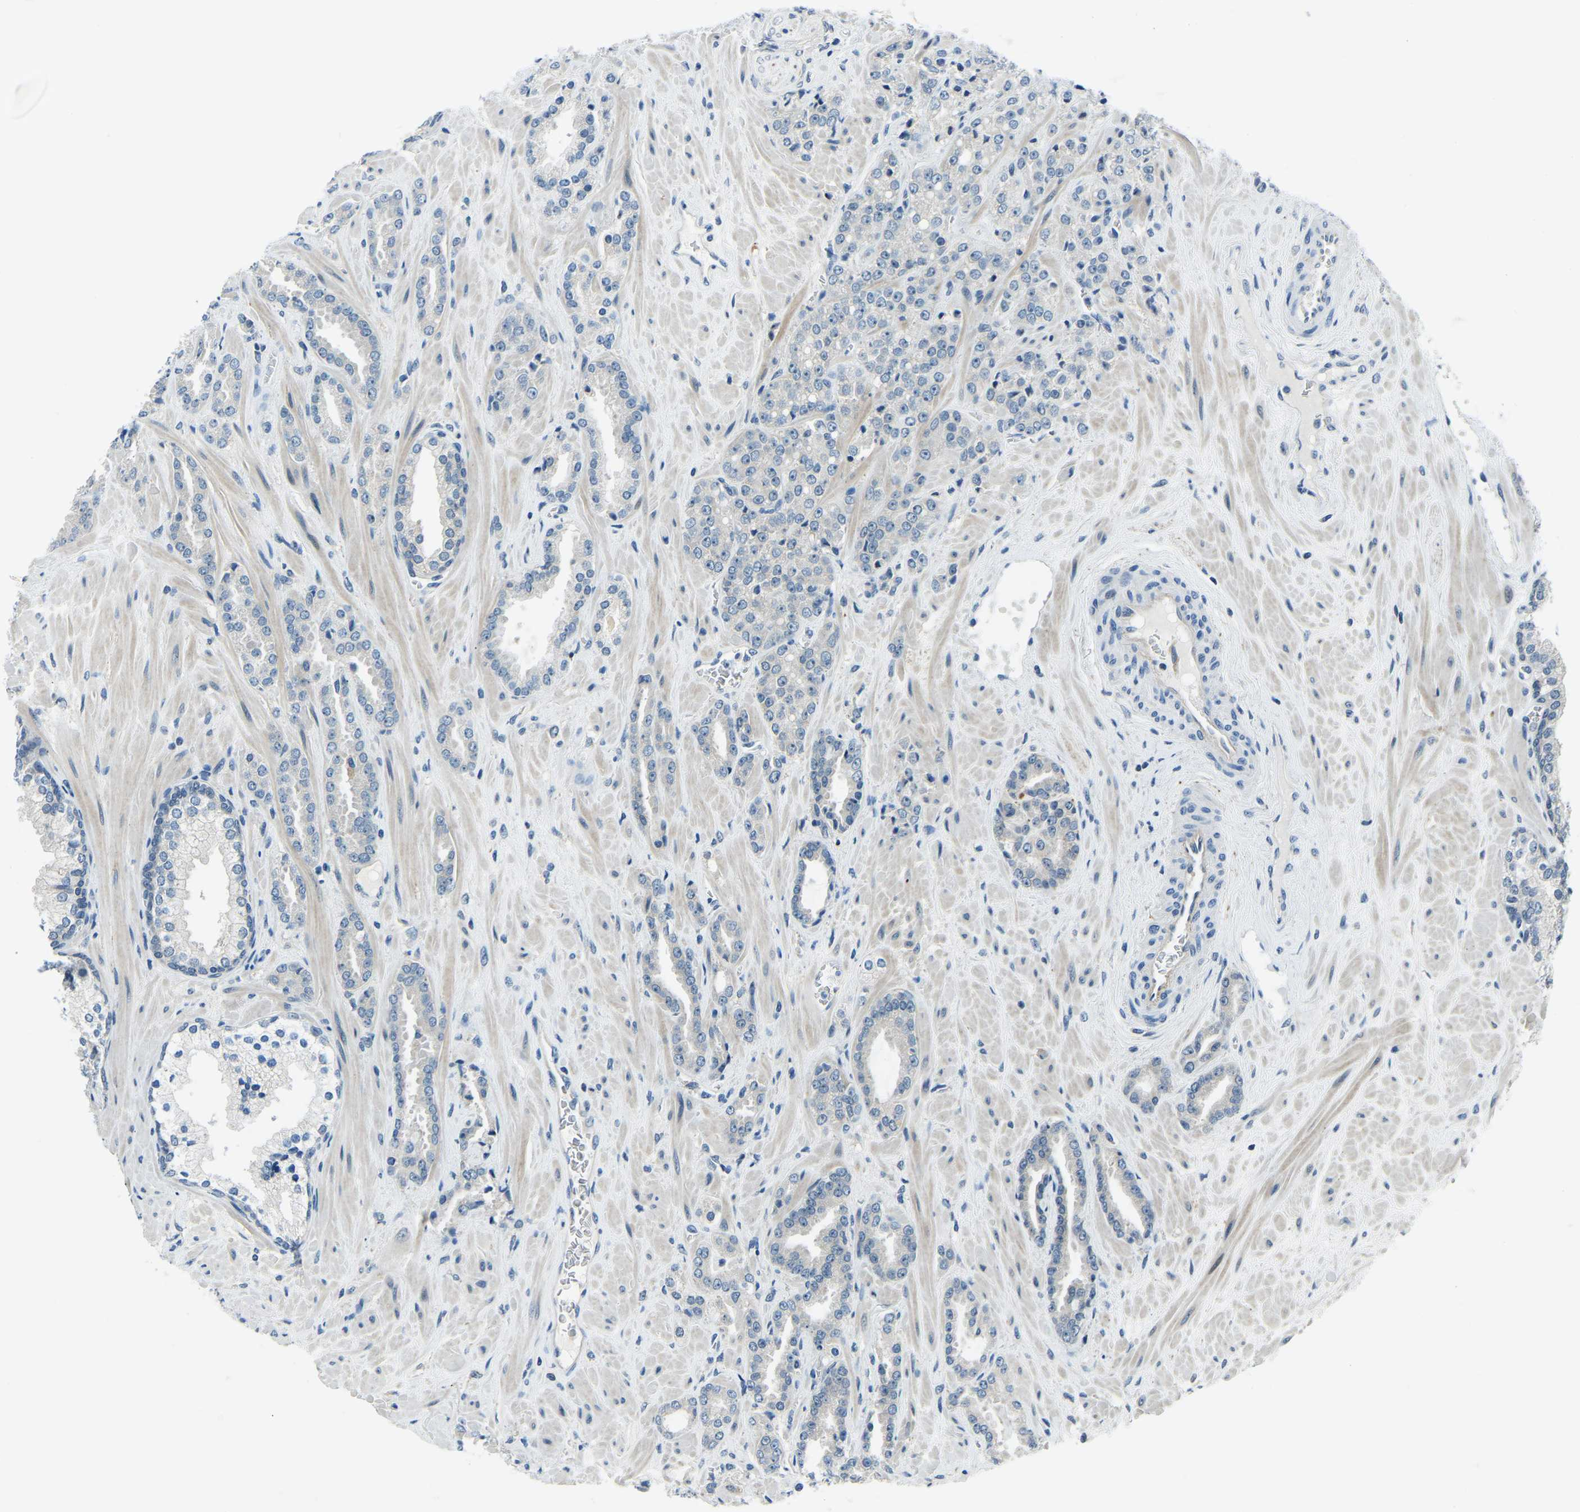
{"staining": {"intensity": "negative", "quantity": "none", "location": "none"}, "tissue": "prostate cancer", "cell_type": "Tumor cells", "image_type": "cancer", "snomed": [{"axis": "morphology", "description": "Adenocarcinoma, High grade"}, {"axis": "topography", "description": "Prostate"}], "caption": "Tumor cells are negative for brown protein staining in prostate adenocarcinoma (high-grade).", "gene": "RRP1", "patient": {"sex": "male", "age": 64}}